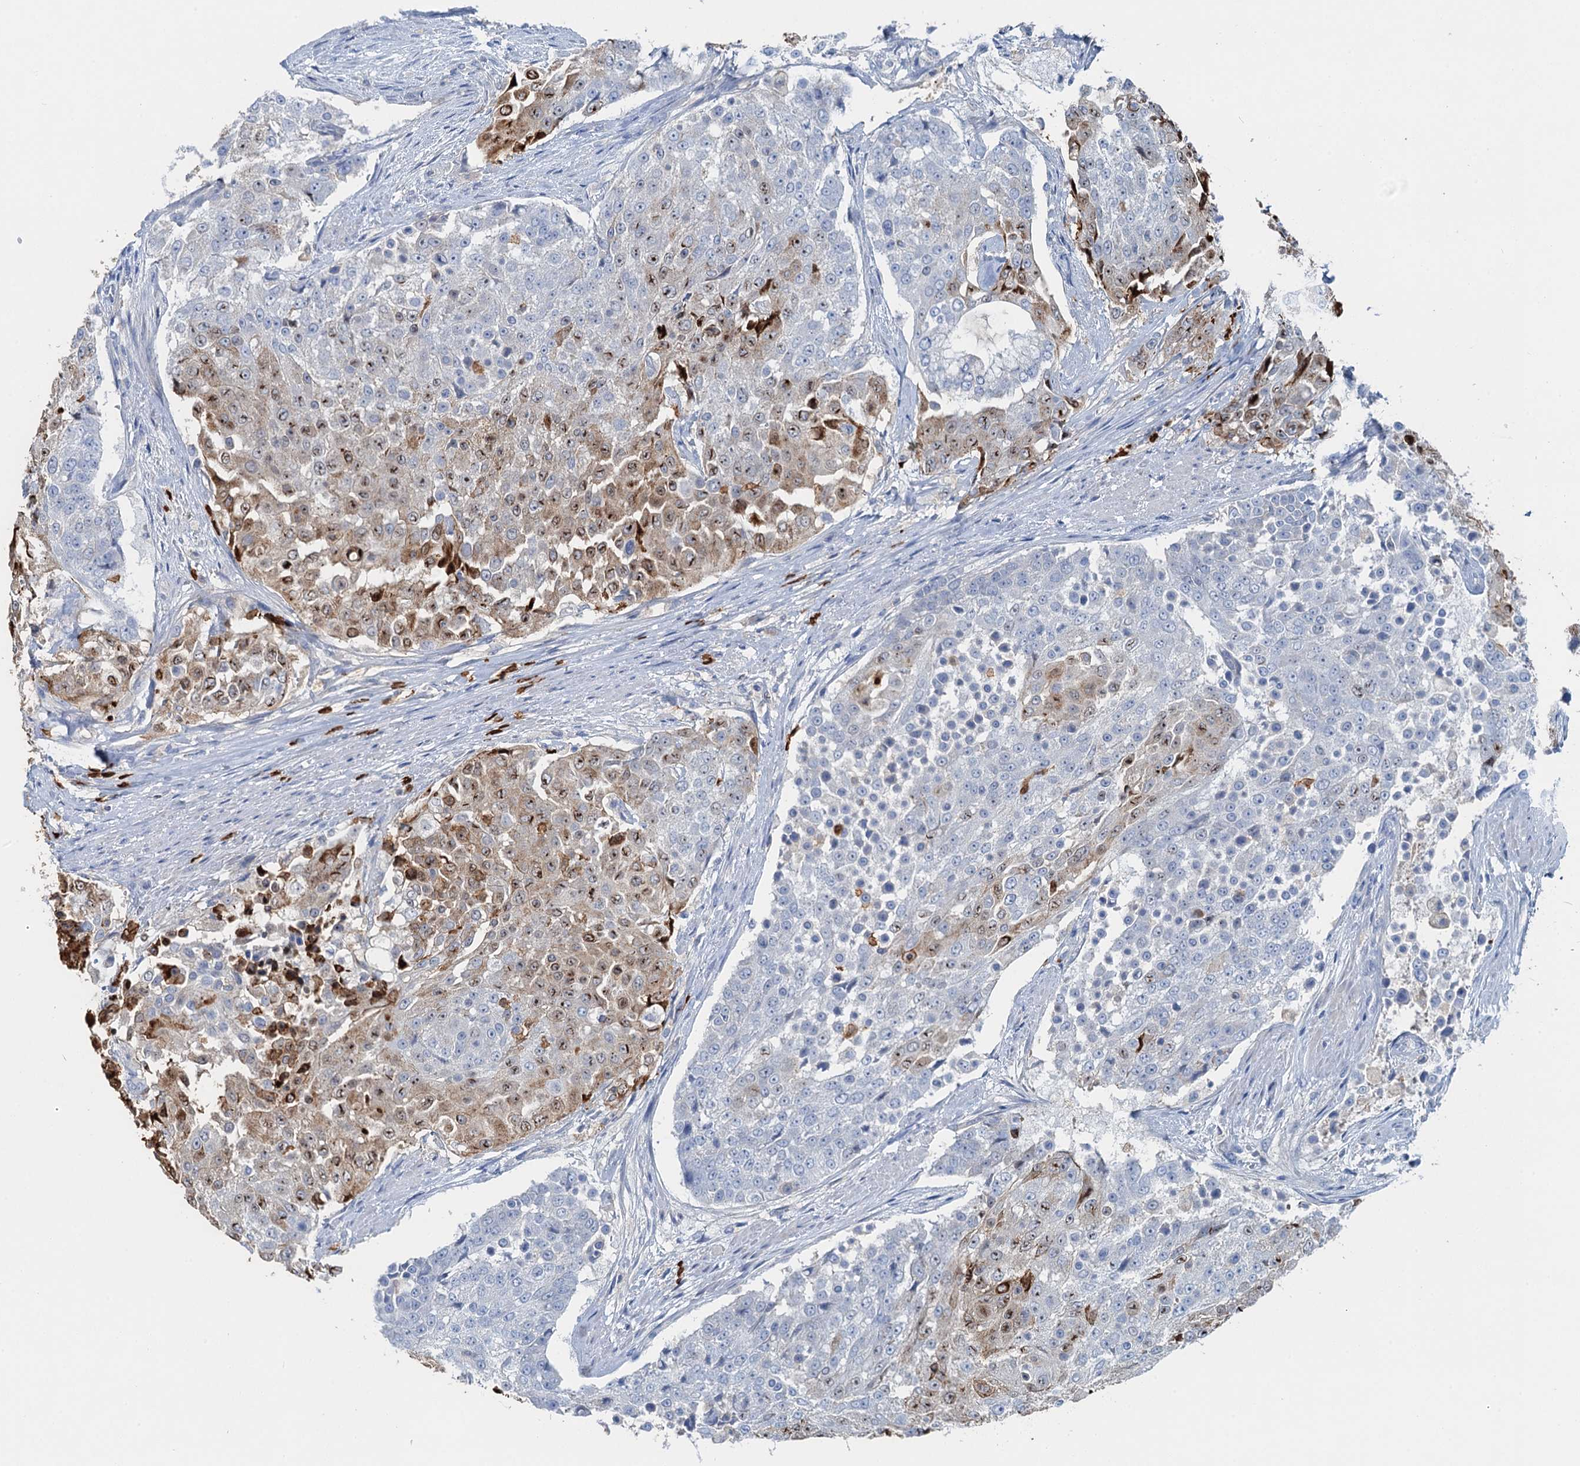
{"staining": {"intensity": "moderate", "quantity": "<25%", "location": "cytoplasmic/membranous,nuclear"}, "tissue": "urothelial cancer", "cell_type": "Tumor cells", "image_type": "cancer", "snomed": [{"axis": "morphology", "description": "Urothelial carcinoma, High grade"}, {"axis": "topography", "description": "Urinary bladder"}], "caption": "IHC of urothelial cancer shows low levels of moderate cytoplasmic/membranous and nuclear positivity in about <25% of tumor cells. IHC stains the protein of interest in brown and the nuclei are stained blue.", "gene": "OTOA", "patient": {"sex": "female", "age": 63}}